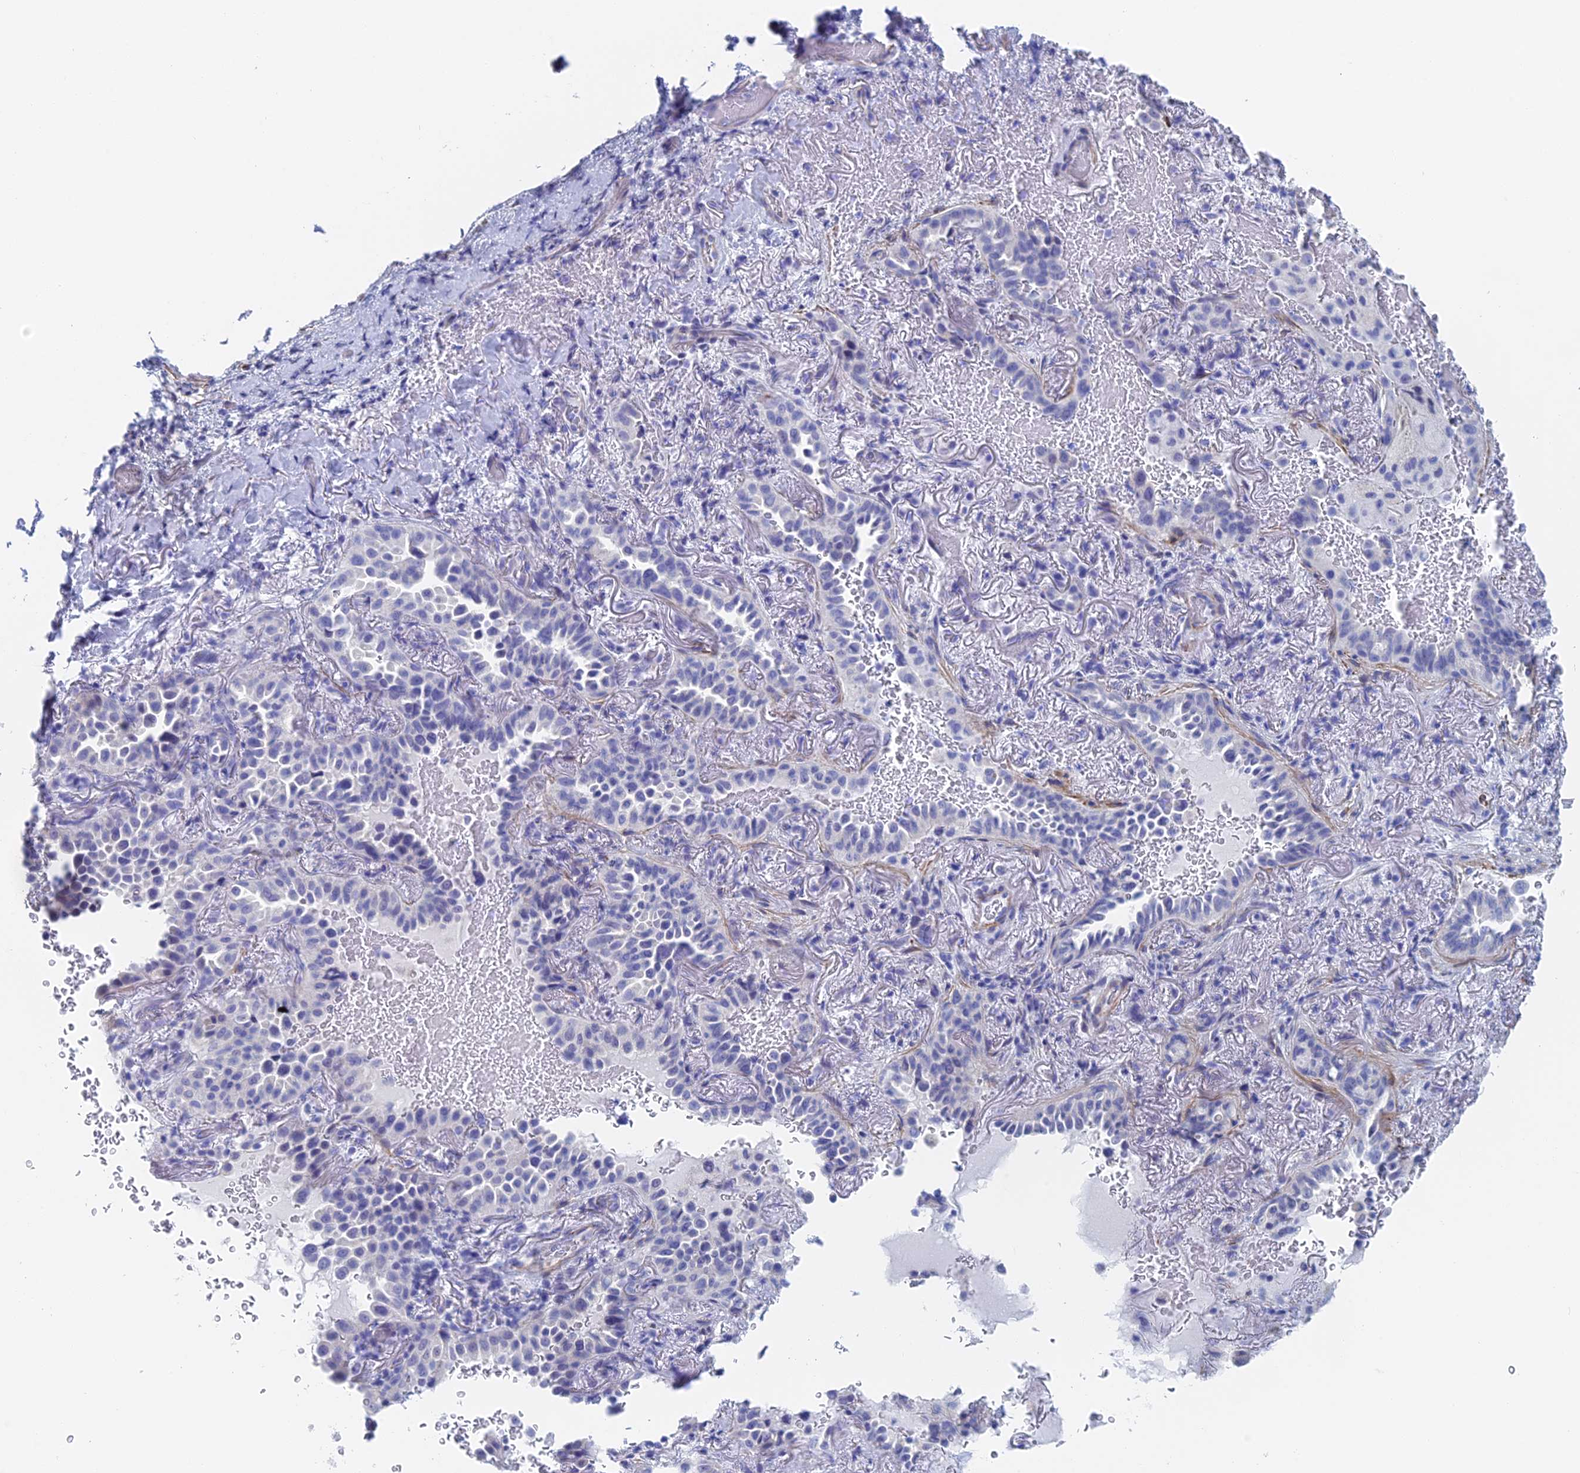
{"staining": {"intensity": "negative", "quantity": "none", "location": "none"}, "tissue": "lung cancer", "cell_type": "Tumor cells", "image_type": "cancer", "snomed": [{"axis": "morphology", "description": "Adenocarcinoma, NOS"}, {"axis": "topography", "description": "Lung"}], "caption": "DAB immunohistochemical staining of human lung cancer (adenocarcinoma) shows no significant positivity in tumor cells.", "gene": "KCNK18", "patient": {"sex": "female", "age": 69}}